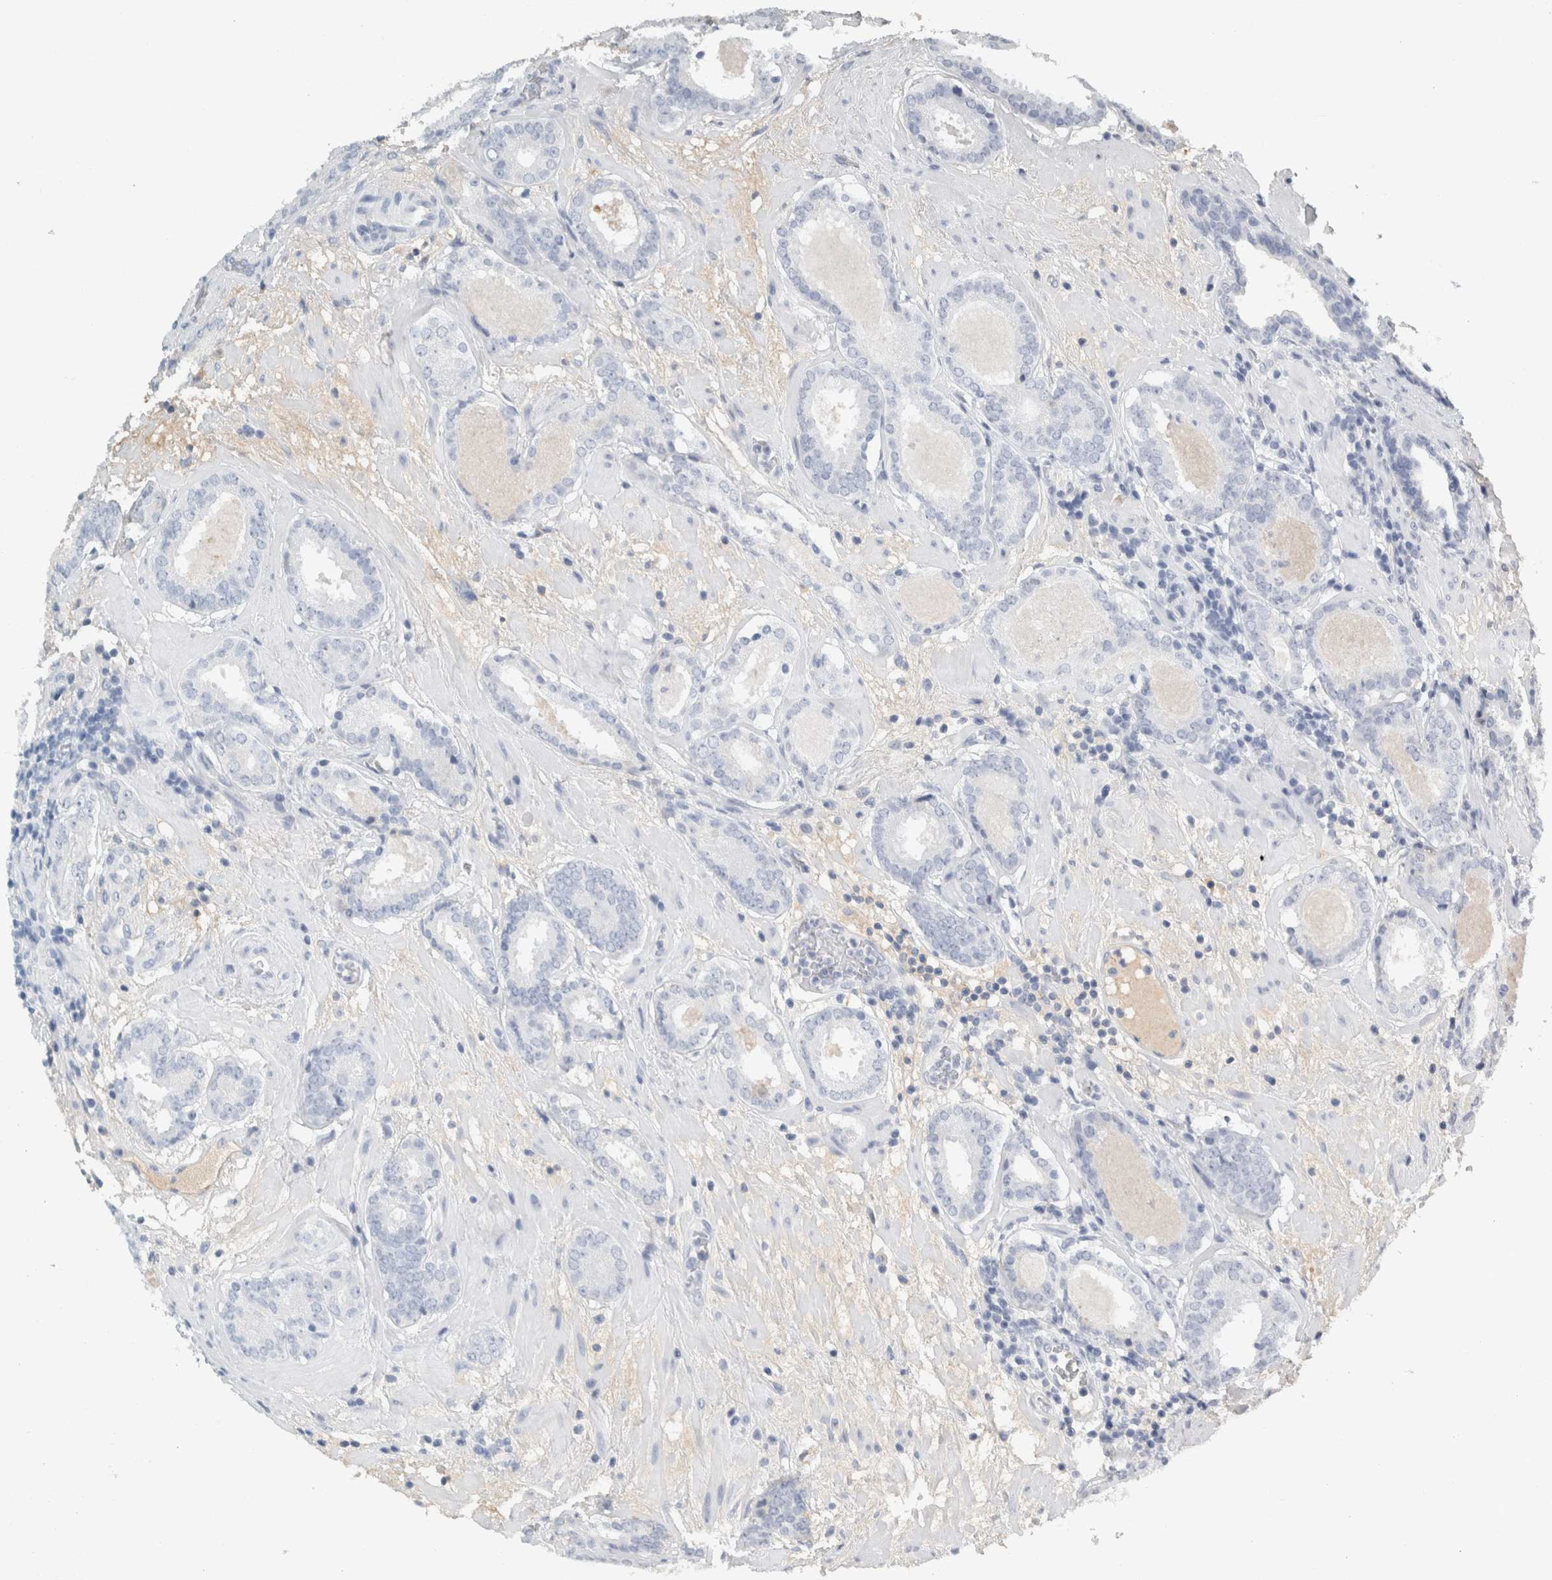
{"staining": {"intensity": "negative", "quantity": "none", "location": "none"}, "tissue": "prostate cancer", "cell_type": "Tumor cells", "image_type": "cancer", "snomed": [{"axis": "morphology", "description": "Adenocarcinoma, Low grade"}, {"axis": "topography", "description": "Prostate"}], "caption": "DAB (3,3'-diaminobenzidine) immunohistochemical staining of prostate cancer shows no significant expression in tumor cells.", "gene": "TSPAN8", "patient": {"sex": "male", "age": 69}}